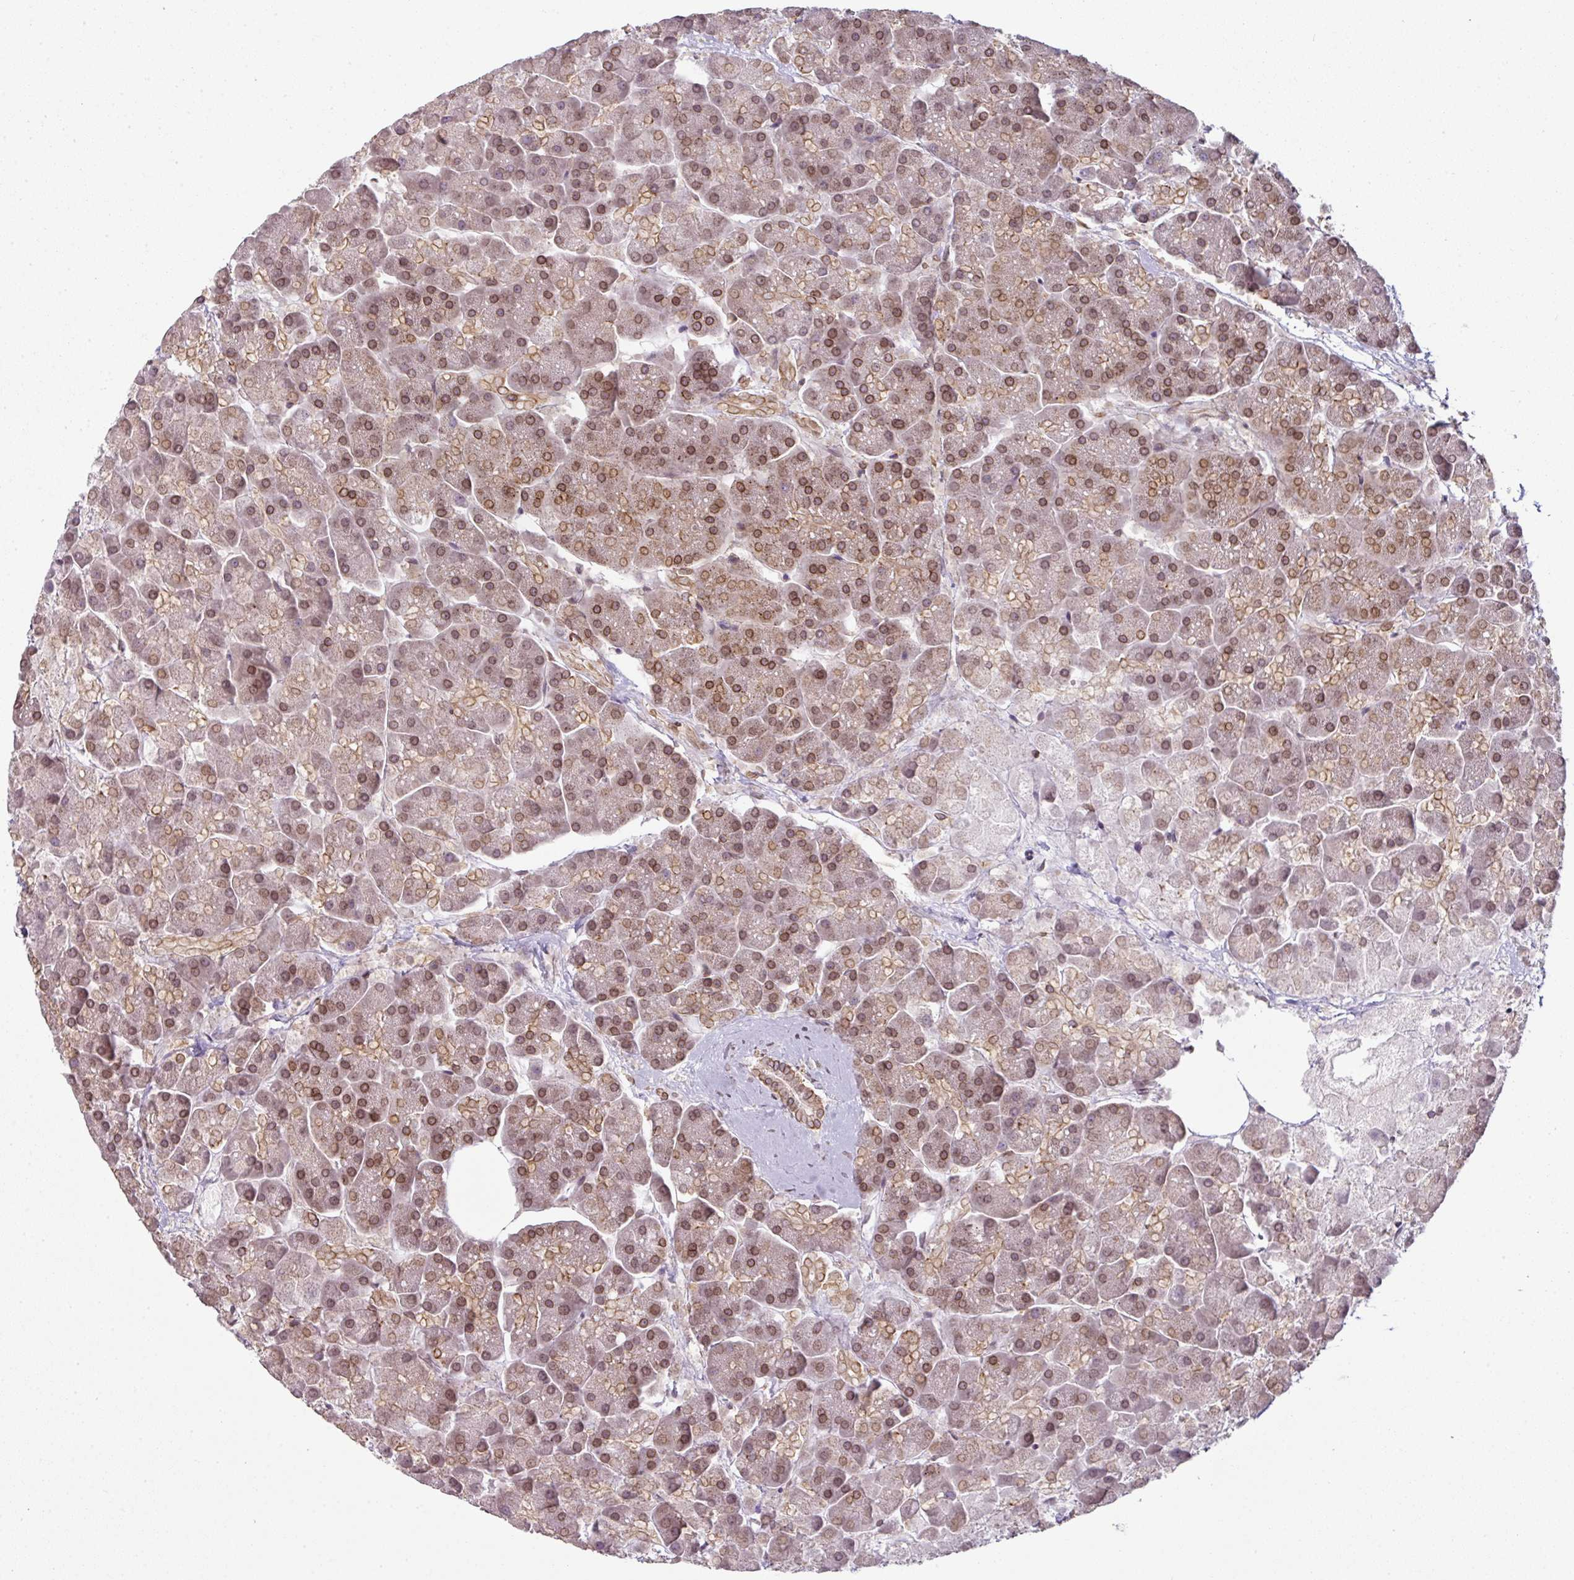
{"staining": {"intensity": "strong", "quantity": ">75%", "location": "cytoplasmic/membranous,nuclear"}, "tissue": "pancreas", "cell_type": "Exocrine glandular cells", "image_type": "normal", "snomed": [{"axis": "morphology", "description": "Normal tissue, NOS"}, {"axis": "topography", "description": "Pancreas"}, {"axis": "topography", "description": "Peripheral nerve tissue"}], "caption": "Approximately >75% of exocrine glandular cells in normal human pancreas show strong cytoplasmic/membranous,nuclear protein expression as visualized by brown immunohistochemical staining.", "gene": "RANGAP1", "patient": {"sex": "male", "age": 54}}